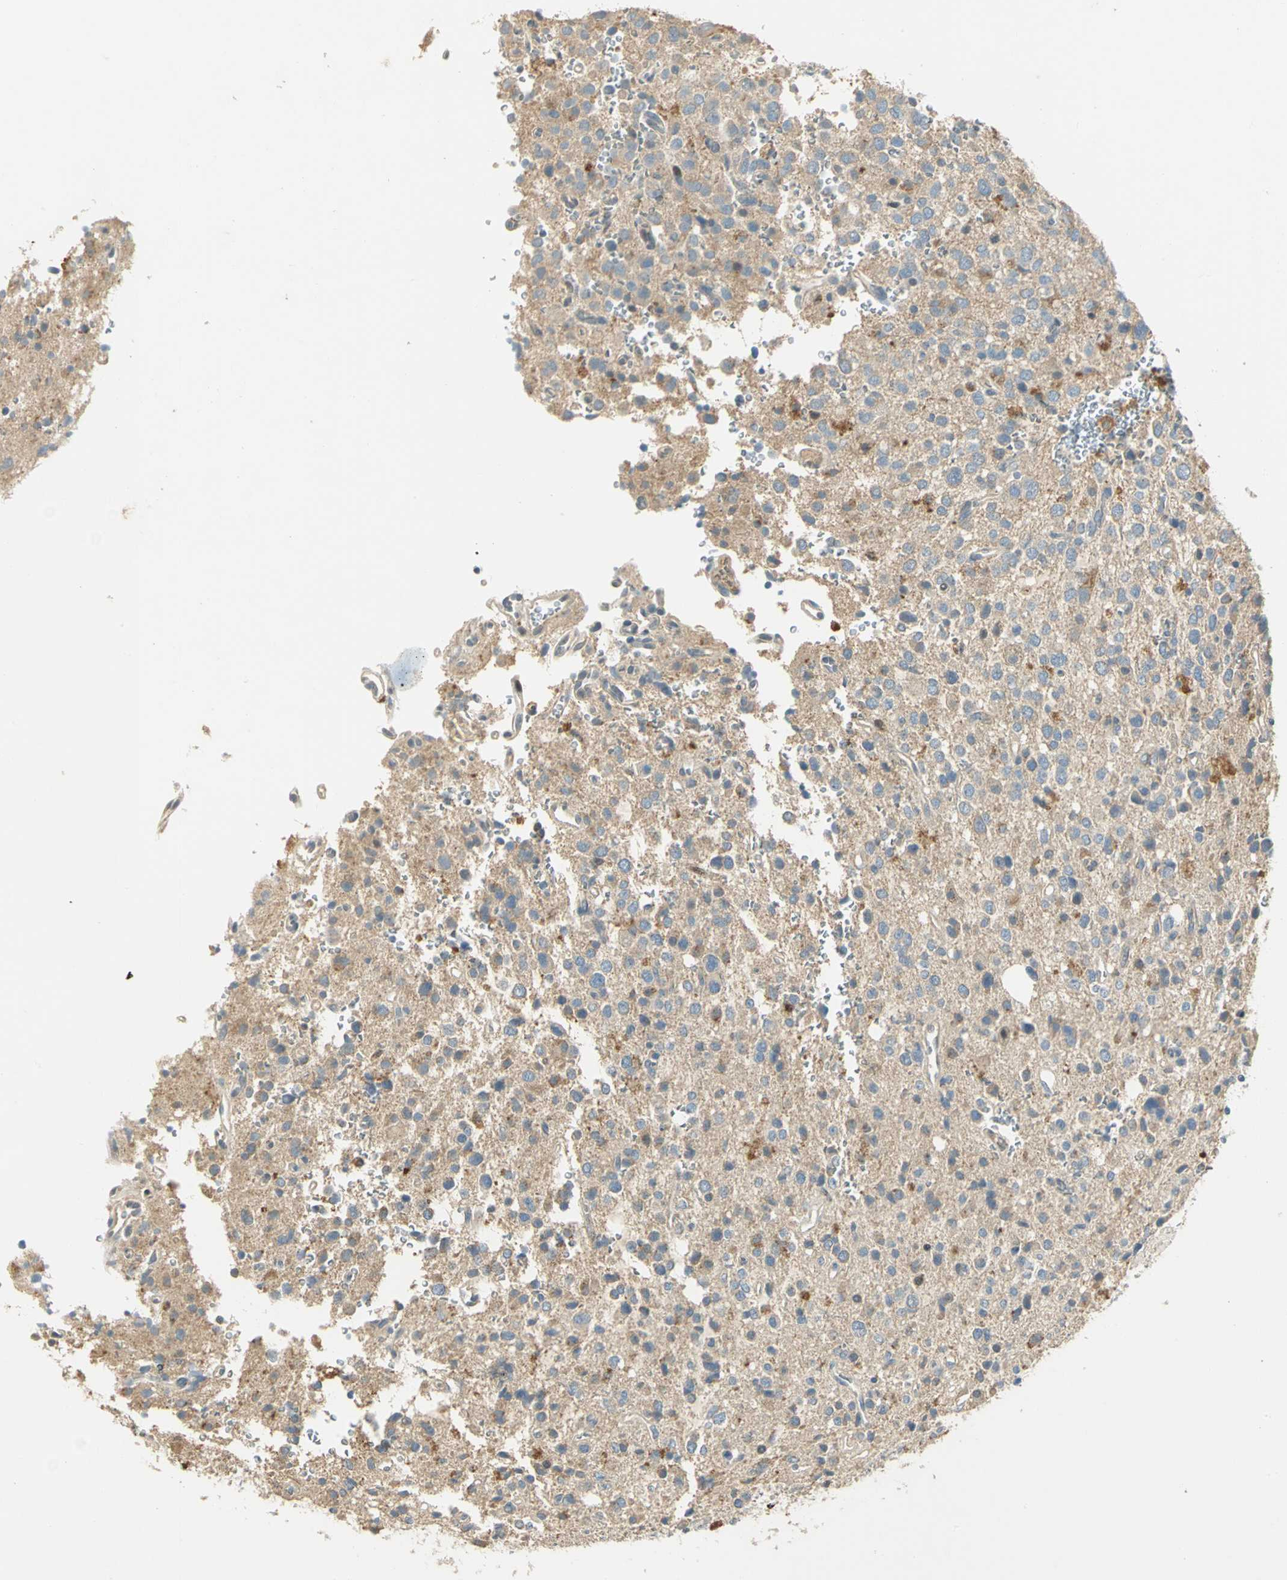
{"staining": {"intensity": "weak", "quantity": "25%-75%", "location": "cytoplasmic/membranous"}, "tissue": "glioma", "cell_type": "Tumor cells", "image_type": "cancer", "snomed": [{"axis": "morphology", "description": "Glioma, malignant, High grade"}, {"axis": "topography", "description": "Brain"}], "caption": "This image shows malignant glioma (high-grade) stained with IHC to label a protein in brown. The cytoplasmic/membranous of tumor cells show weak positivity for the protein. Nuclei are counter-stained blue.", "gene": "PROC", "patient": {"sex": "male", "age": 47}}